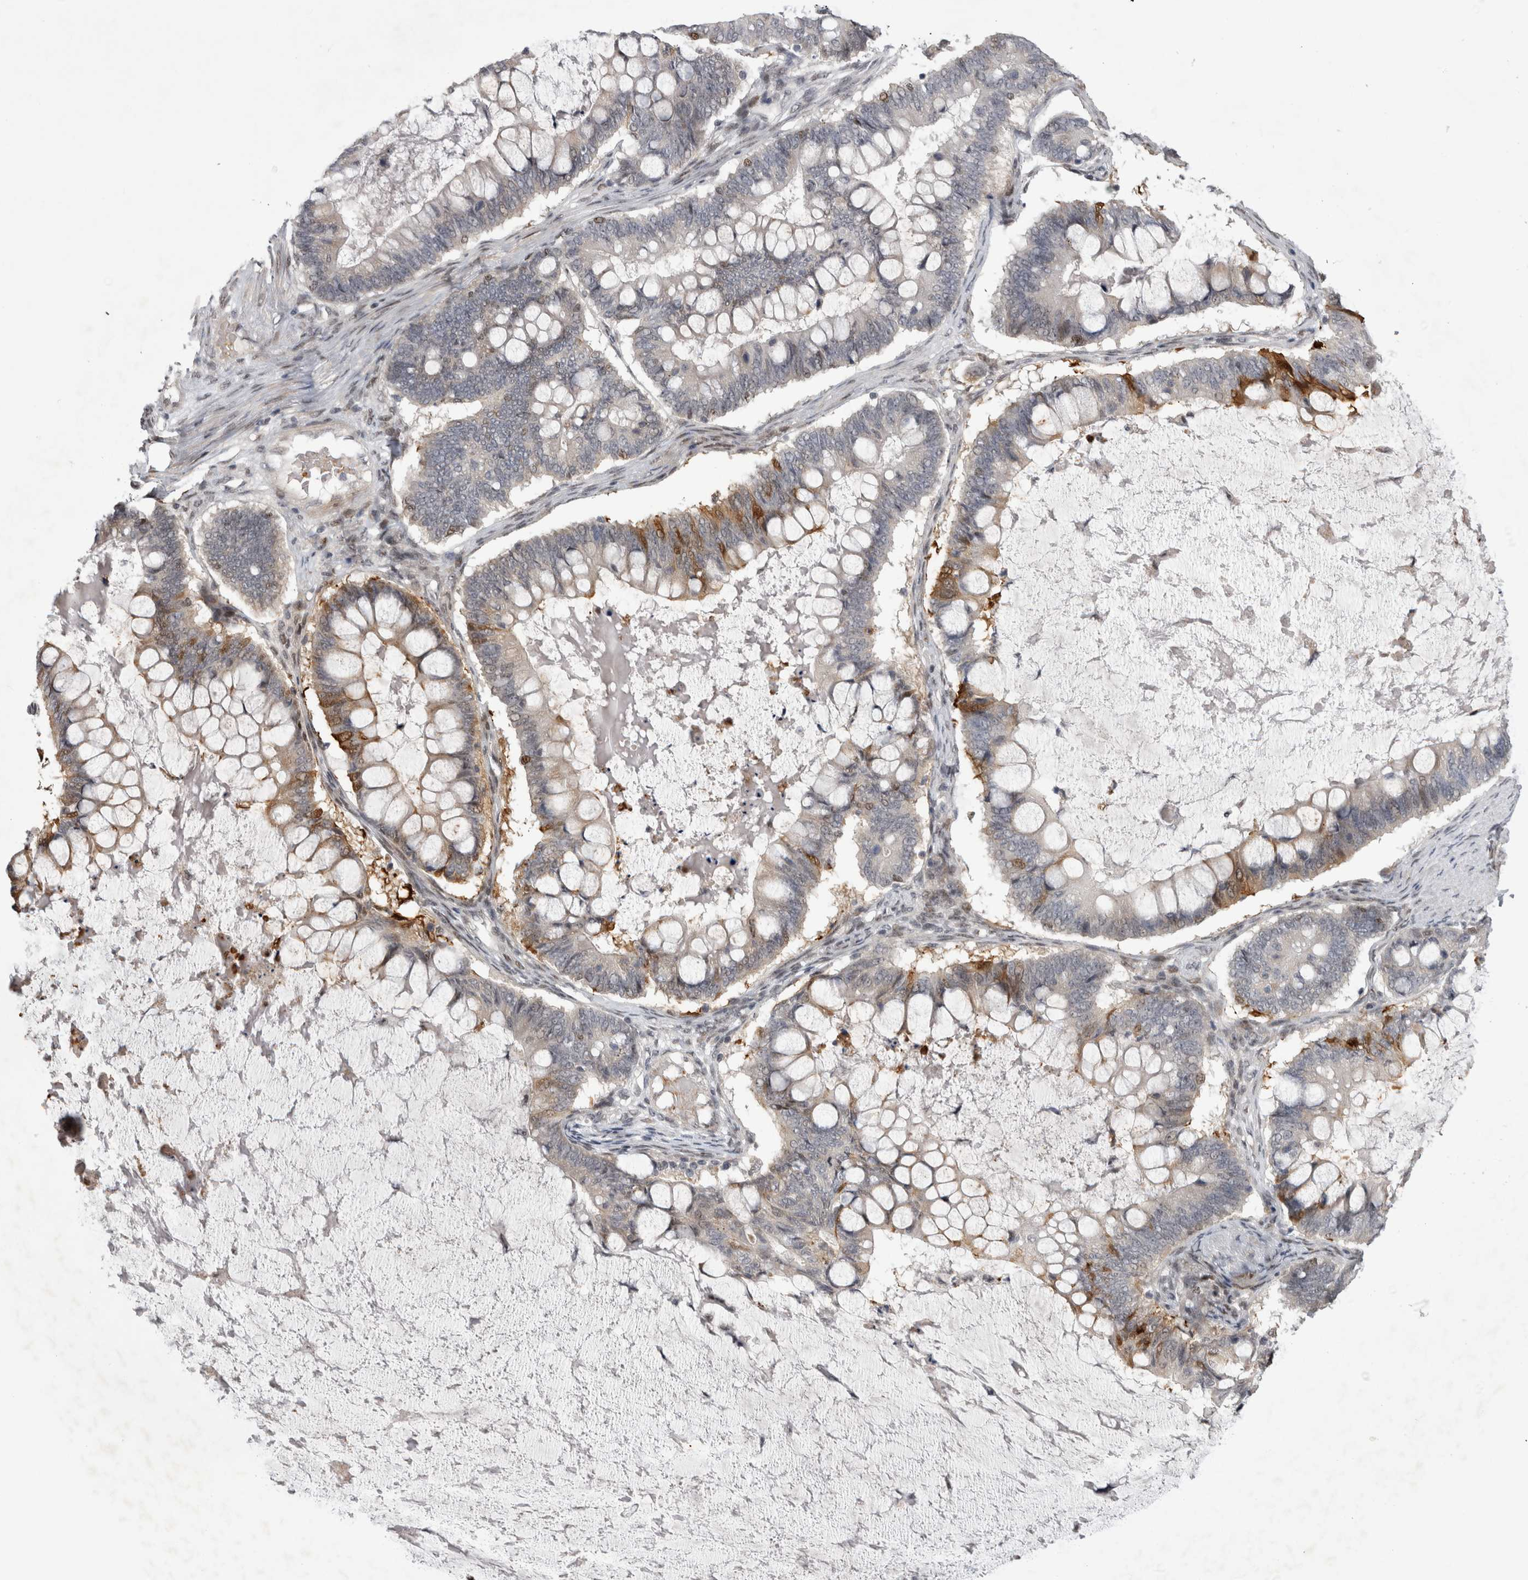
{"staining": {"intensity": "moderate", "quantity": "<25%", "location": "cytoplasmic/membranous"}, "tissue": "ovarian cancer", "cell_type": "Tumor cells", "image_type": "cancer", "snomed": [{"axis": "morphology", "description": "Cystadenocarcinoma, mucinous, NOS"}, {"axis": "topography", "description": "Ovary"}], "caption": "A photomicrograph showing moderate cytoplasmic/membranous expression in about <25% of tumor cells in mucinous cystadenocarcinoma (ovarian), as visualized by brown immunohistochemical staining.", "gene": "IFI44", "patient": {"sex": "female", "age": 61}}